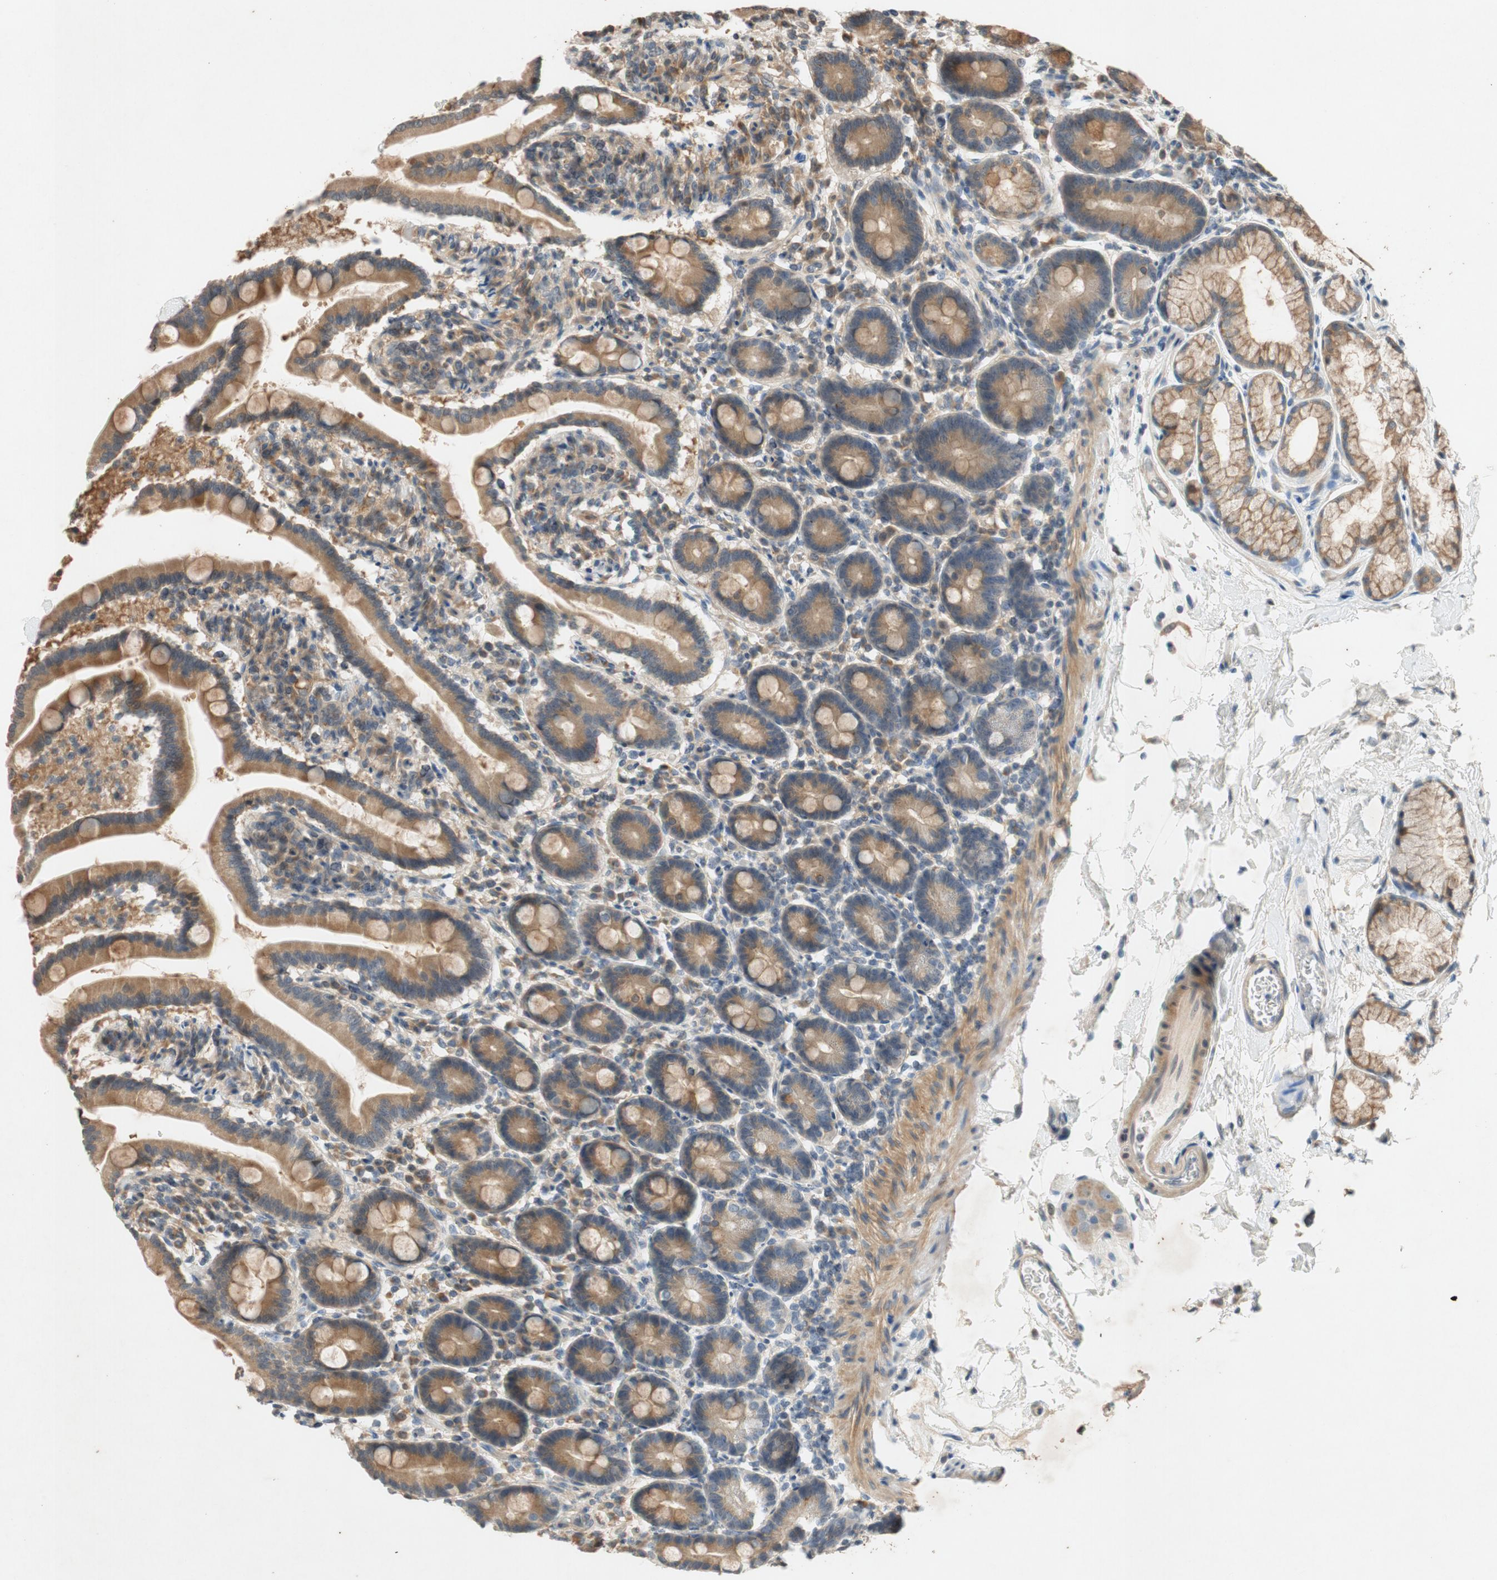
{"staining": {"intensity": "moderate", "quantity": ">75%", "location": "cytoplasmic/membranous"}, "tissue": "duodenum", "cell_type": "Glandular cells", "image_type": "normal", "snomed": [{"axis": "morphology", "description": "Normal tissue, NOS"}, {"axis": "topography", "description": "Duodenum"}], "caption": "This histopathology image shows immunohistochemistry (IHC) staining of unremarkable duodenum, with medium moderate cytoplasmic/membranous positivity in about >75% of glandular cells.", "gene": "ATP2C1", "patient": {"sex": "male", "age": 54}}